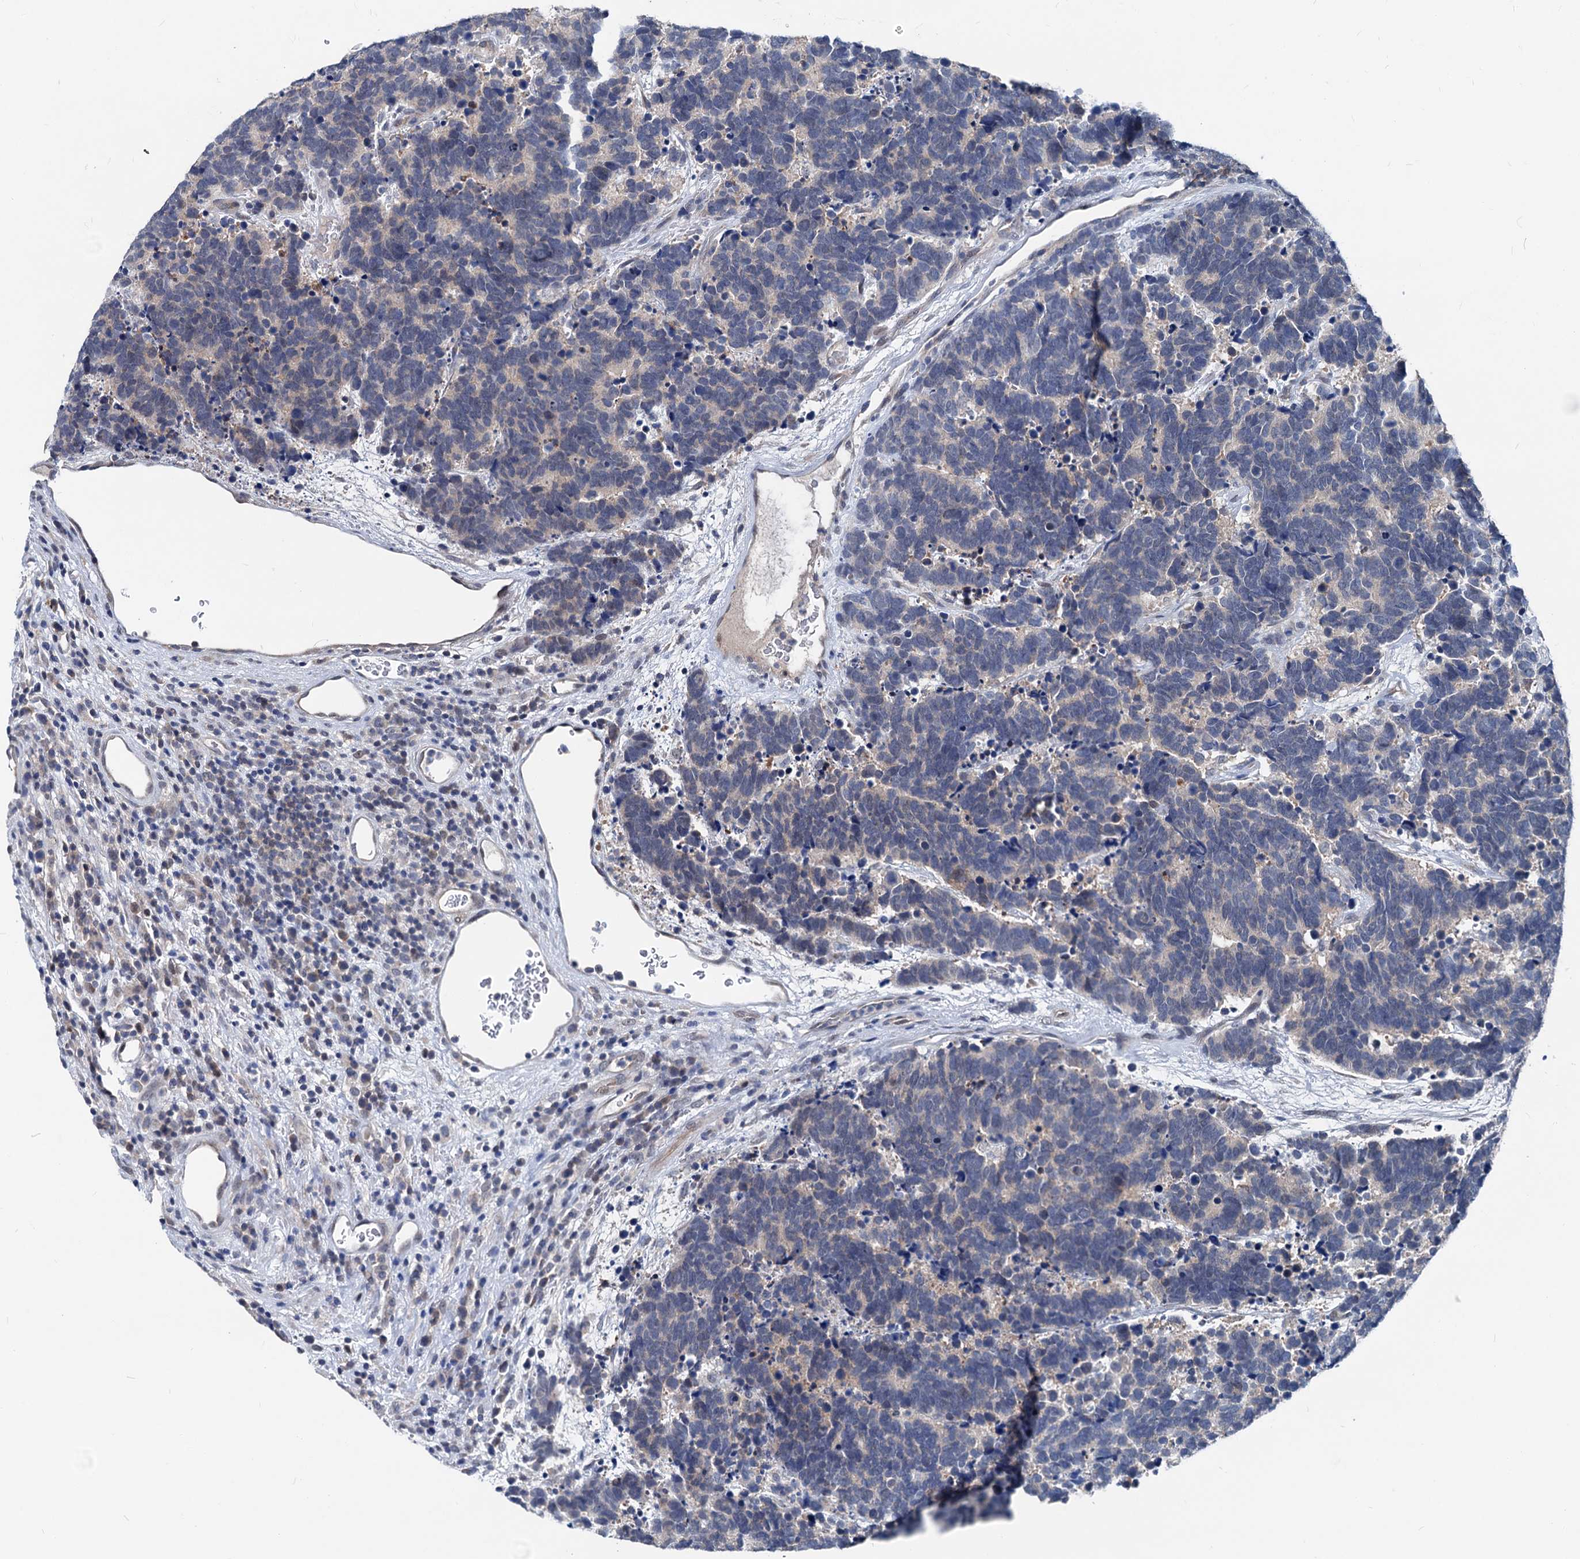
{"staining": {"intensity": "negative", "quantity": "none", "location": "none"}, "tissue": "carcinoid", "cell_type": "Tumor cells", "image_type": "cancer", "snomed": [{"axis": "morphology", "description": "Carcinoma, NOS"}, {"axis": "morphology", "description": "Carcinoid, malignant, NOS"}, {"axis": "topography", "description": "Urinary bladder"}], "caption": "The micrograph displays no significant positivity in tumor cells of carcinoid (malignant).", "gene": "GLO1", "patient": {"sex": "male", "age": 57}}